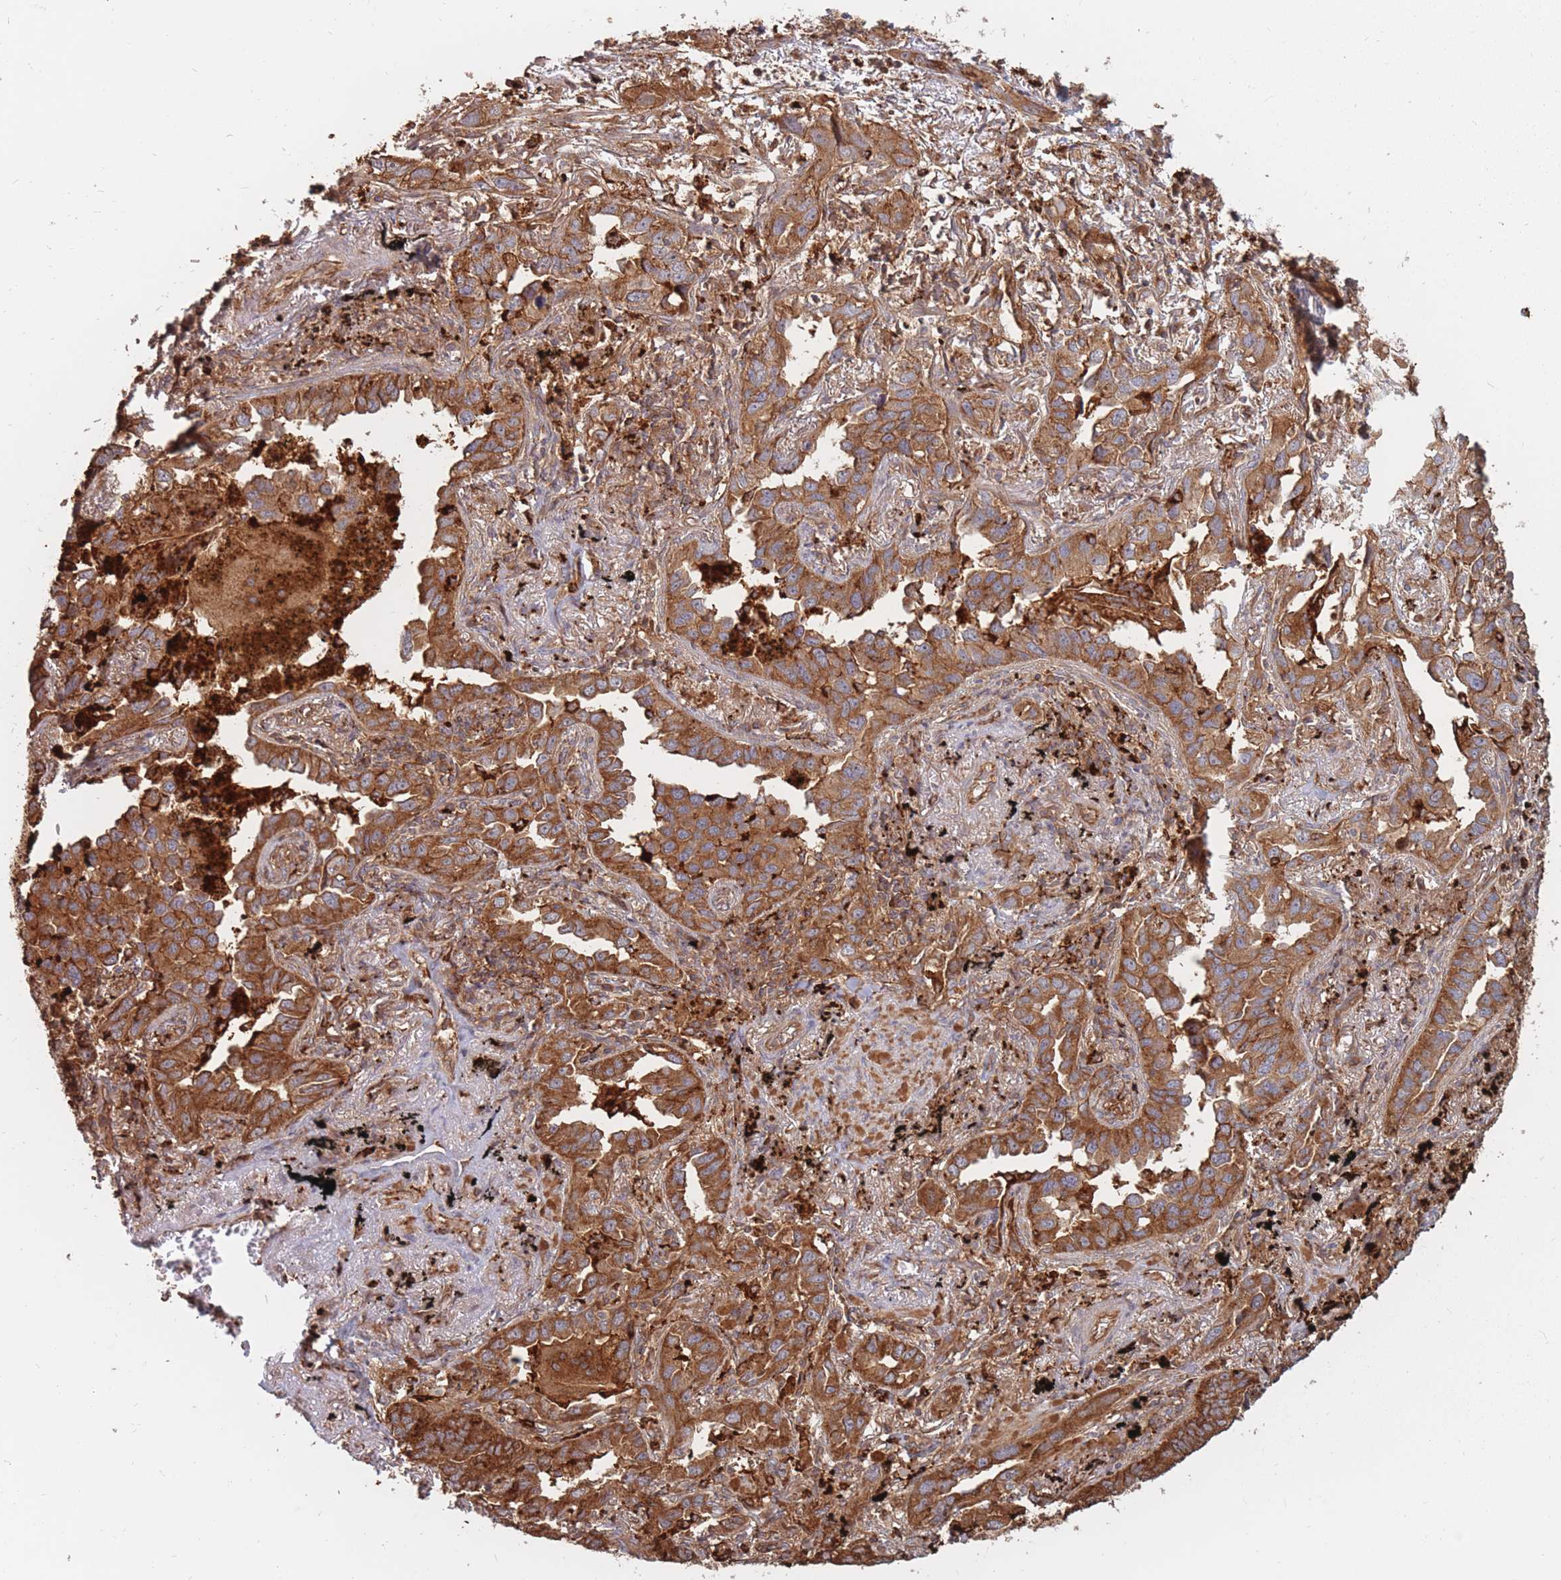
{"staining": {"intensity": "strong", "quantity": ">75%", "location": "cytoplasmic/membranous"}, "tissue": "lung cancer", "cell_type": "Tumor cells", "image_type": "cancer", "snomed": [{"axis": "morphology", "description": "Adenocarcinoma, NOS"}, {"axis": "topography", "description": "Lung"}], "caption": "A brown stain labels strong cytoplasmic/membranous positivity of a protein in human lung cancer tumor cells. Nuclei are stained in blue.", "gene": "RASSF2", "patient": {"sex": "male", "age": 67}}